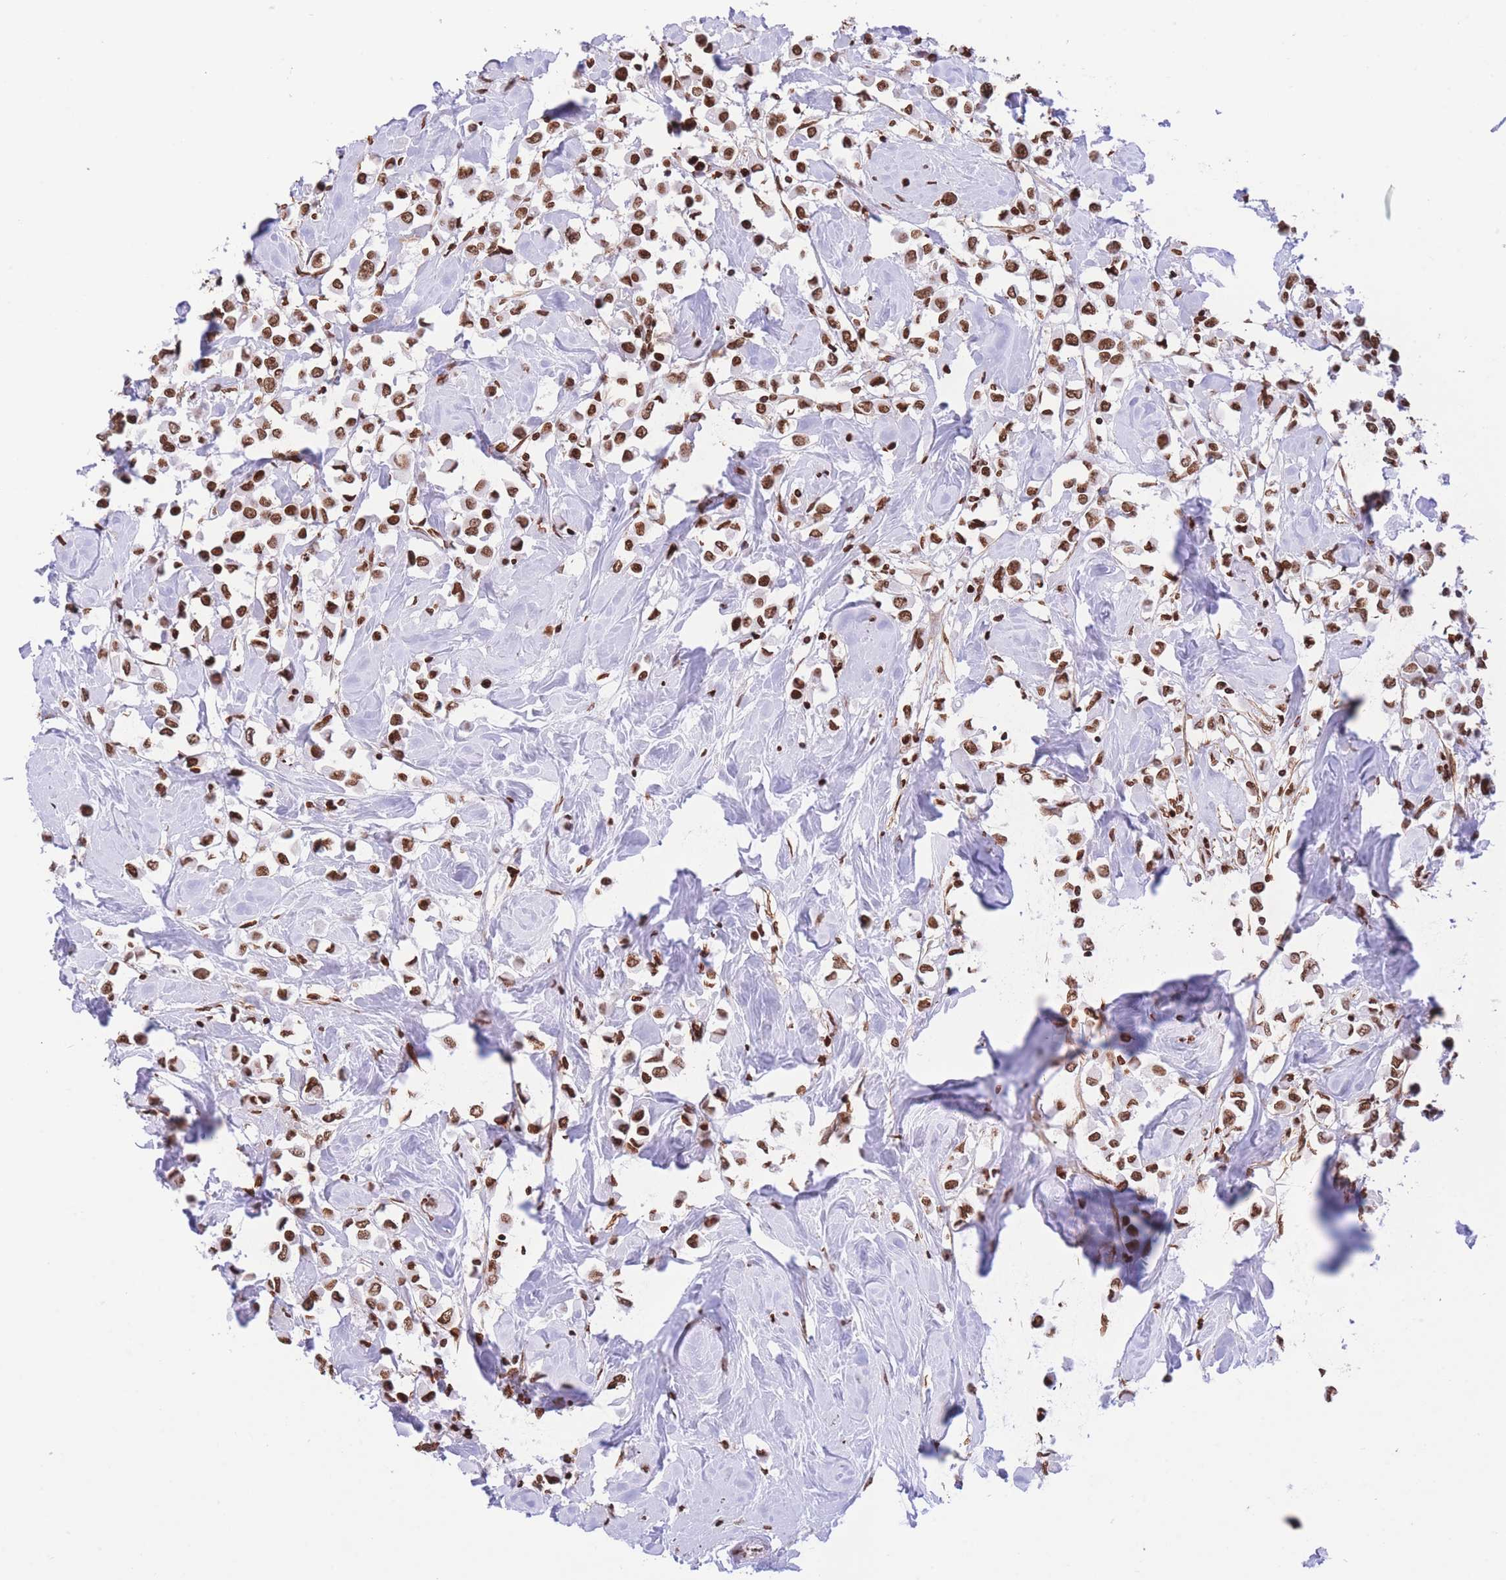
{"staining": {"intensity": "strong", "quantity": ">75%", "location": "nuclear"}, "tissue": "breast cancer", "cell_type": "Tumor cells", "image_type": "cancer", "snomed": [{"axis": "morphology", "description": "Duct carcinoma"}, {"axis": "topography", "description": "Breast"}], "caption": "Breast intraductal carcinoma stained with immunohistochemistry (IHC) exhibits strong nuclear staining in about >75% of tumor cells.", "gene": "H2BC11", "patient": {"sex": "female", "age": 61}}